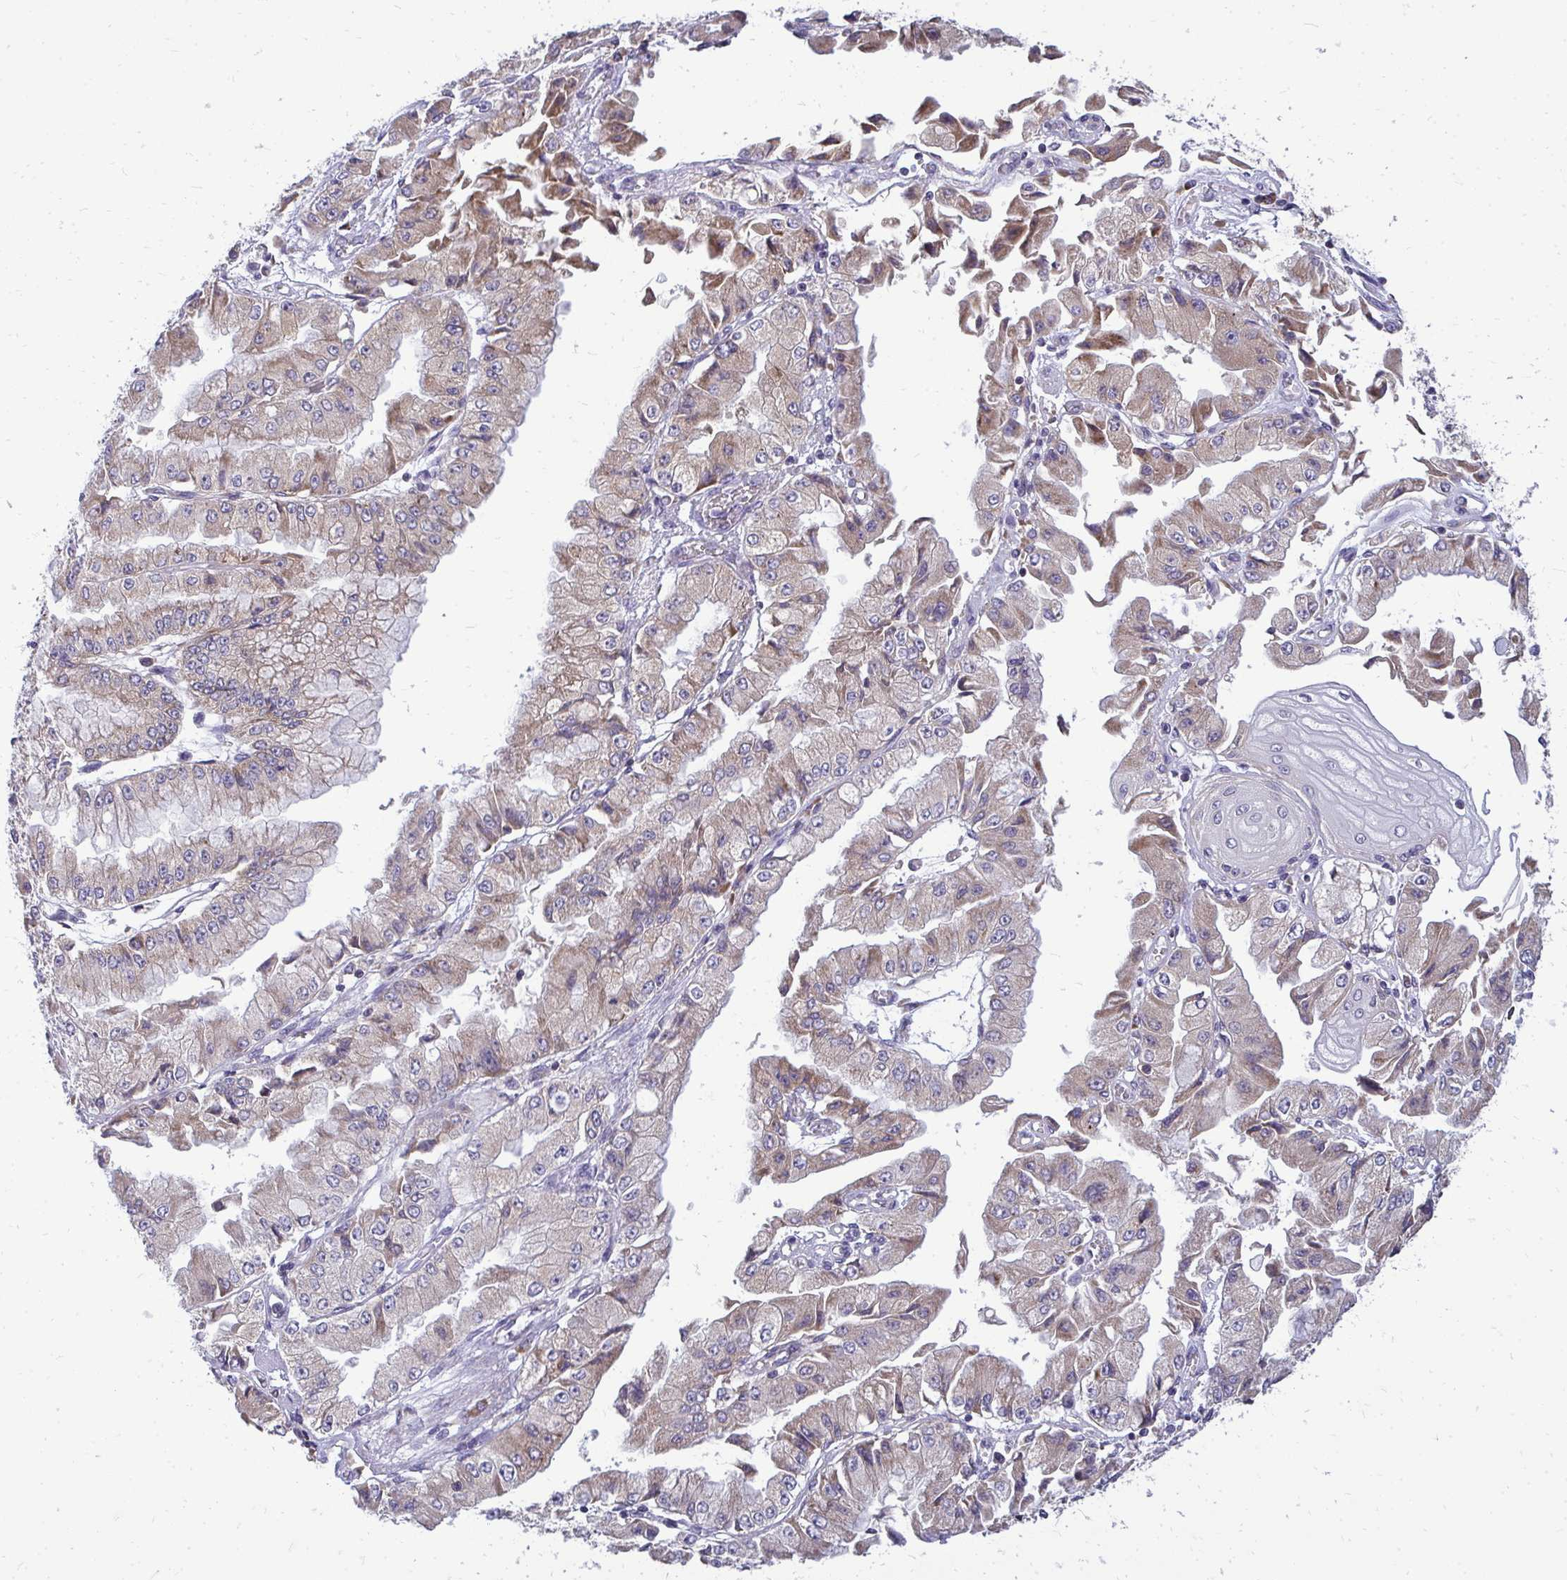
{"staining": {"intensity": "weak", "quantity": "25%-75%", "location": "cytoplasmic/membranous"}, "tissue": "stomach cancer", "cell_type": "Tumor cells", "image_type": "cancer", "snomed": [{"axis": "morphology", "description": "Adenocarcinoma, NOS"}, {"axis": "topography", "description": "Stomach, upper"}], "caption": "Human stomach cancer stained with a protein marker shows weak staining in tumor cells.", "gene": "RPLP2", "patient": {"sex": "female", "age": 74}}